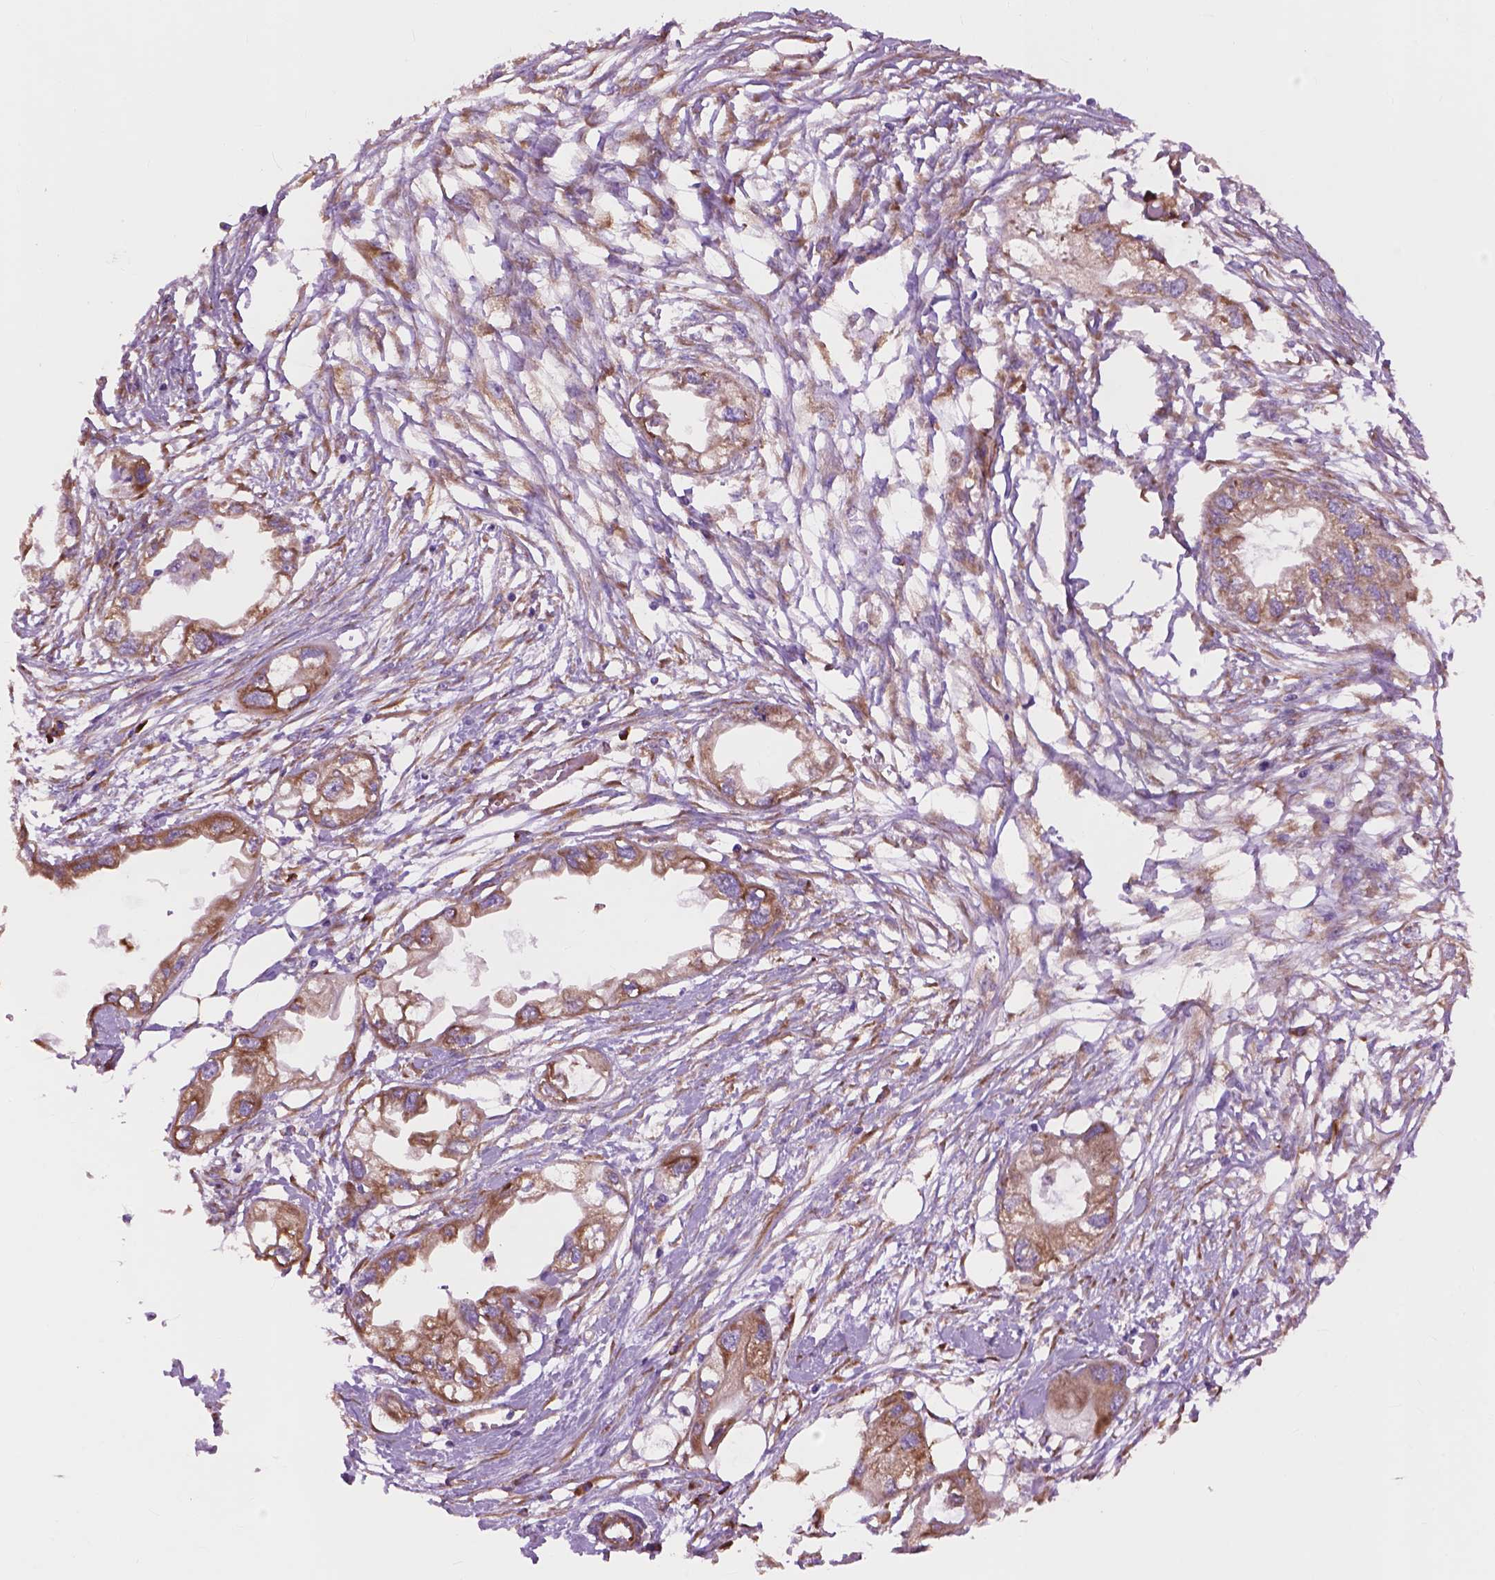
{"staining": {"intensity": "moderate", "quantity": ">75%", "location": "cytoplasmic/membranous"}, "tissue": "endometrial cancer", "cell_type": "Tumor cells", "image_type": "cancer", "snomed": [{"axis": "morphology", "description": "Adenocarcinoma, NOS"}, {"axis": "morphology", "description": "Adenocarcinoma, metastatic, NOS"}, {"axis": "topography", "description": "Adipose tissue"}, {"axis": "topography", "description": "Endometrium"}], "caption": "Immunohistochemical staining of endometrial metastatic adenocarcinoma reveals medium levels of moderate cytoplasmic/membranous expression in about >75% of tumor cells. (IHC, brightfield microscopy, high magnification).", "gene": "RPL37A", "patient": {"sex": "female", "age": 67}}